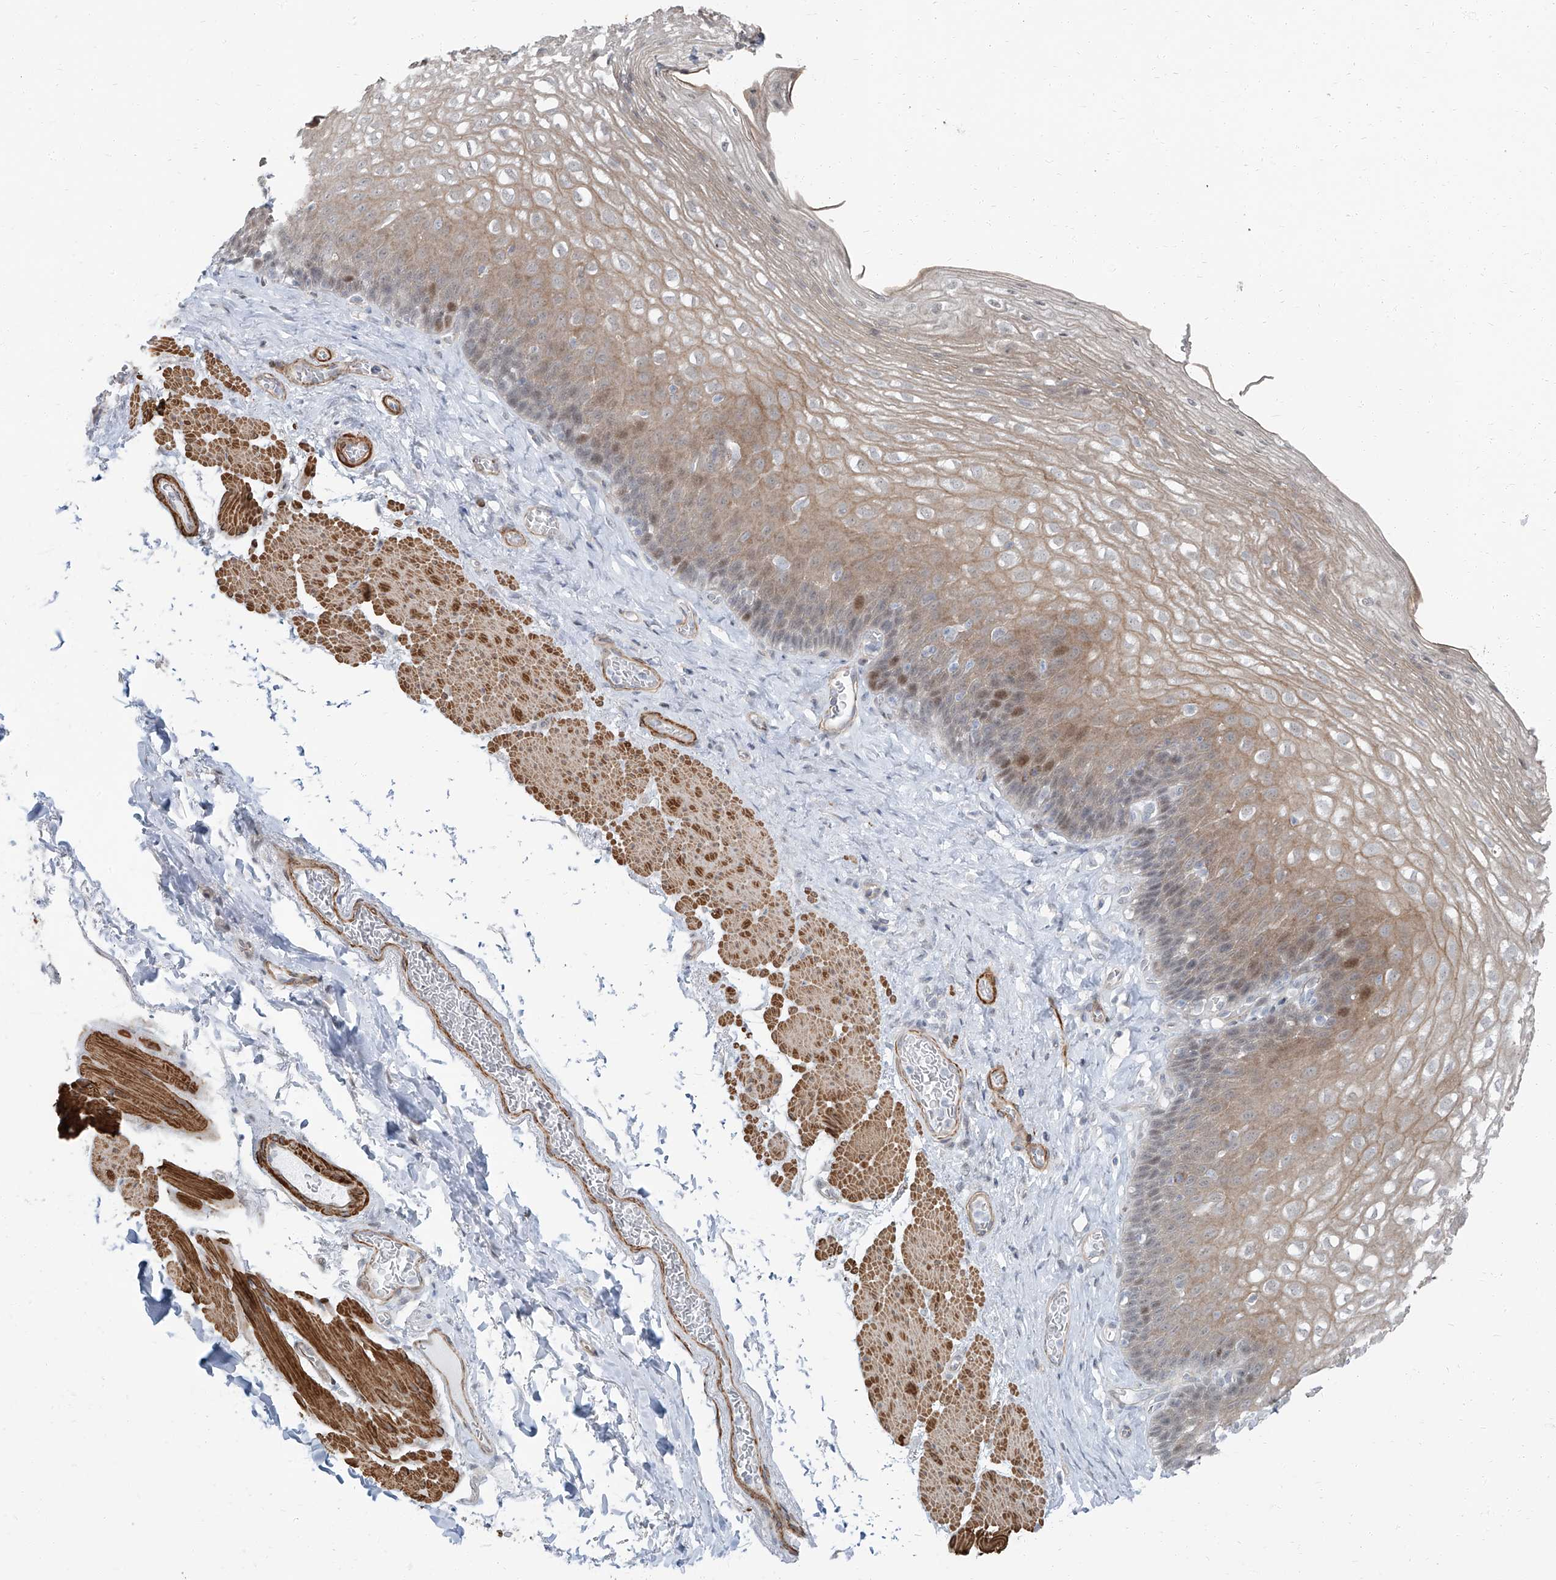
{"staining": {"intensity": "moderate", "quantity": "<25%", "location": "cytoplasmic/membranous,nuclear"}, "tissue": "esophagus", "cell_type": "Squamous epithelial cells", "image_type": "normal", "snomed": [{"axis": "morphology", "description": "Normal tissue, NOS"}, {"axis": "topography", "description": "Esophagus"}], "caption": "Immunohistochemistry micrograph of normal human esophagus stained for a protein (brown), which shows low levels of moderate cytoplasmic/membranous,nuclear expression in approximately <25% of squamous epithelial cells.", "gene": "TXLNB", "patient": {"sex": "female", "age": 66}}